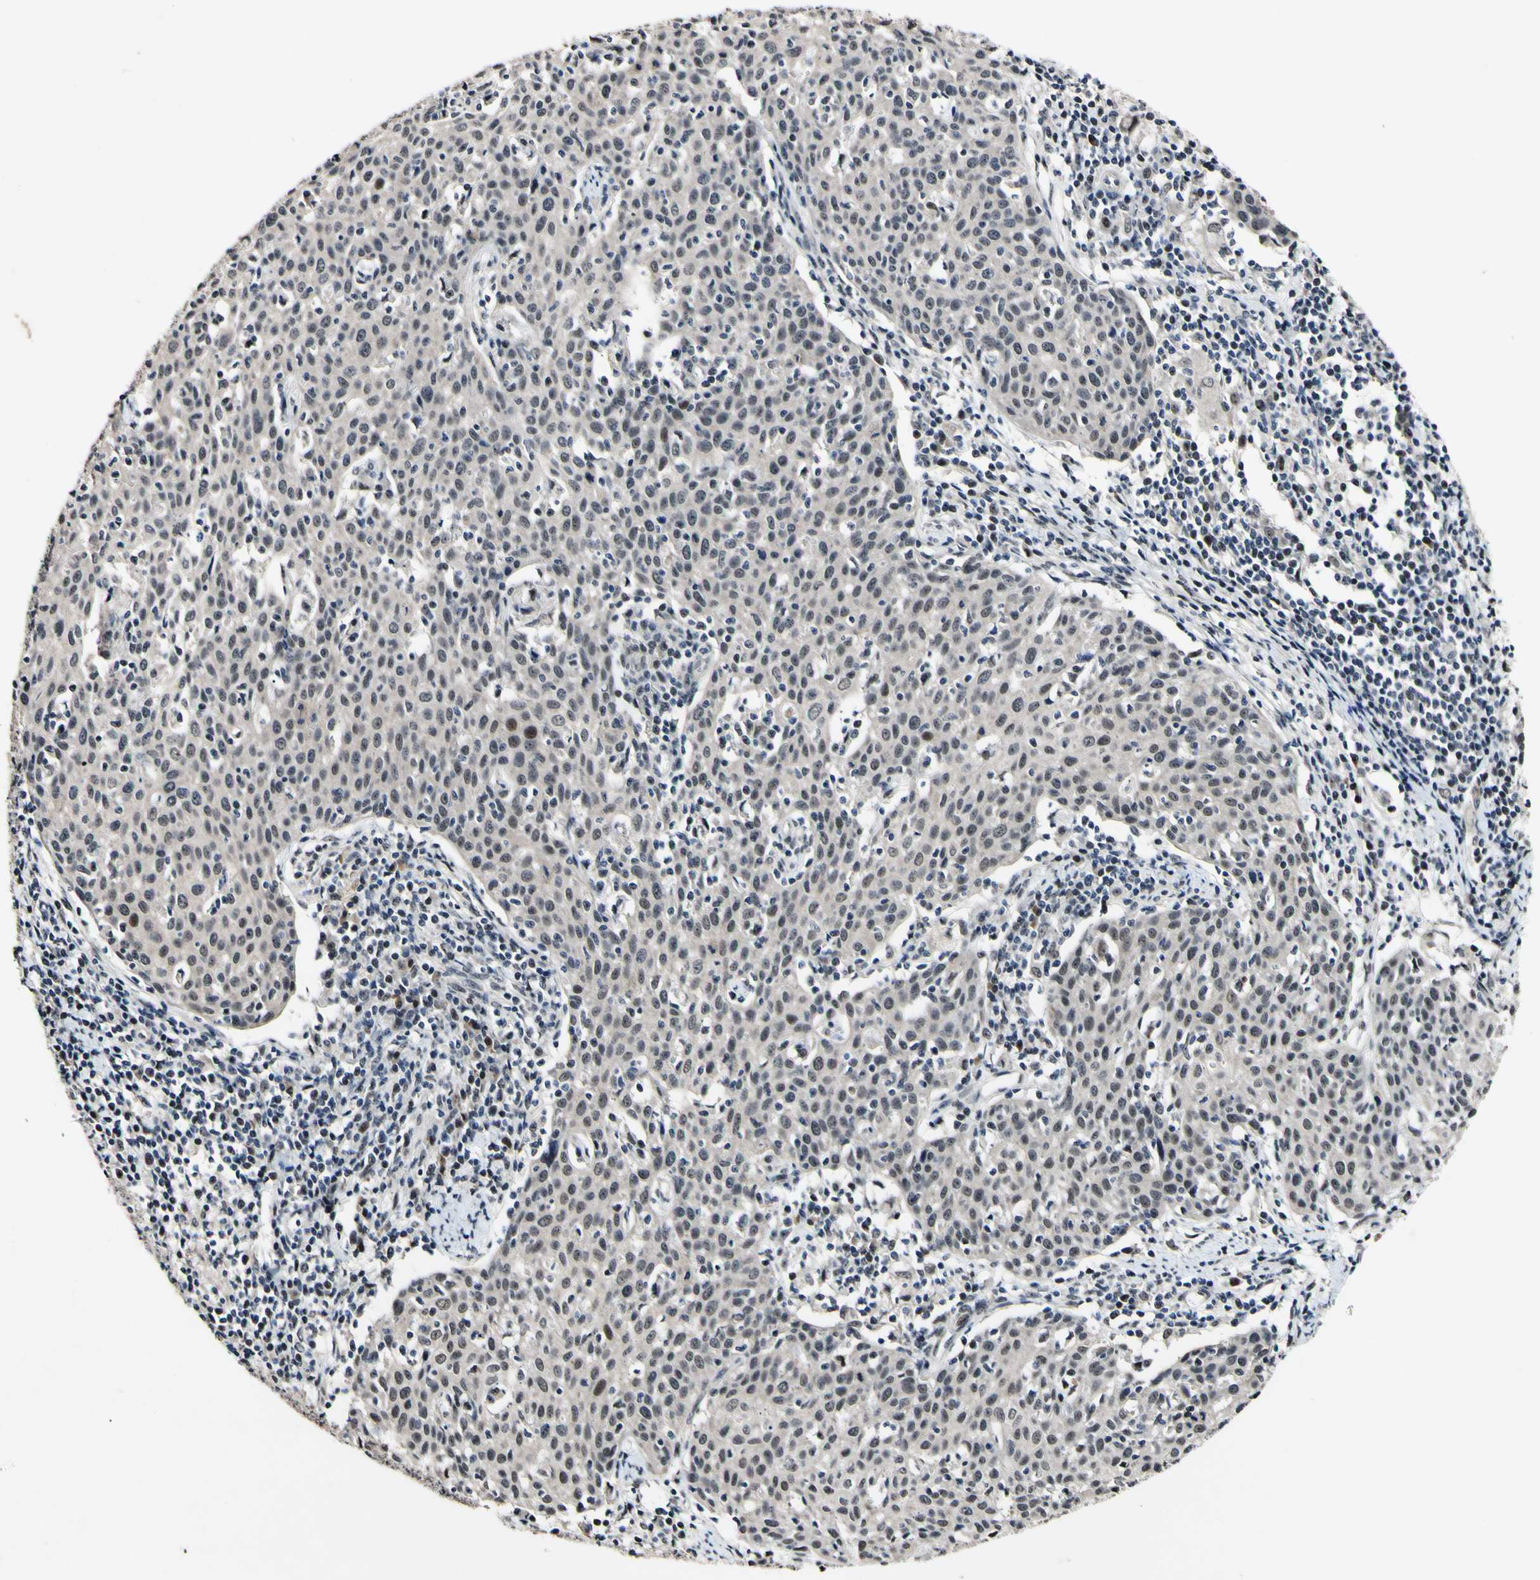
{"staining": {"intensity": "weak", "quantity": ">75%", "location": "cytoplasmic/membranous,nuclear"}, "tissue": "cervical cancer", "cell_type": "Tumor cells", "image_type": "cancer", "snomed": [{"axis": "morphology", "description": "Squamous cell carcinoma, NOS"}, {"axis": "topography", "description": "Cervix"}], "caption": "This image shows IHC staining of cervical cancer, with low weak cytoplasmic/membranous and nuclear staining in about >75% of tumor cells.", "gene": "POLR2F", "patient": {"sex": "female", "age": 38}}